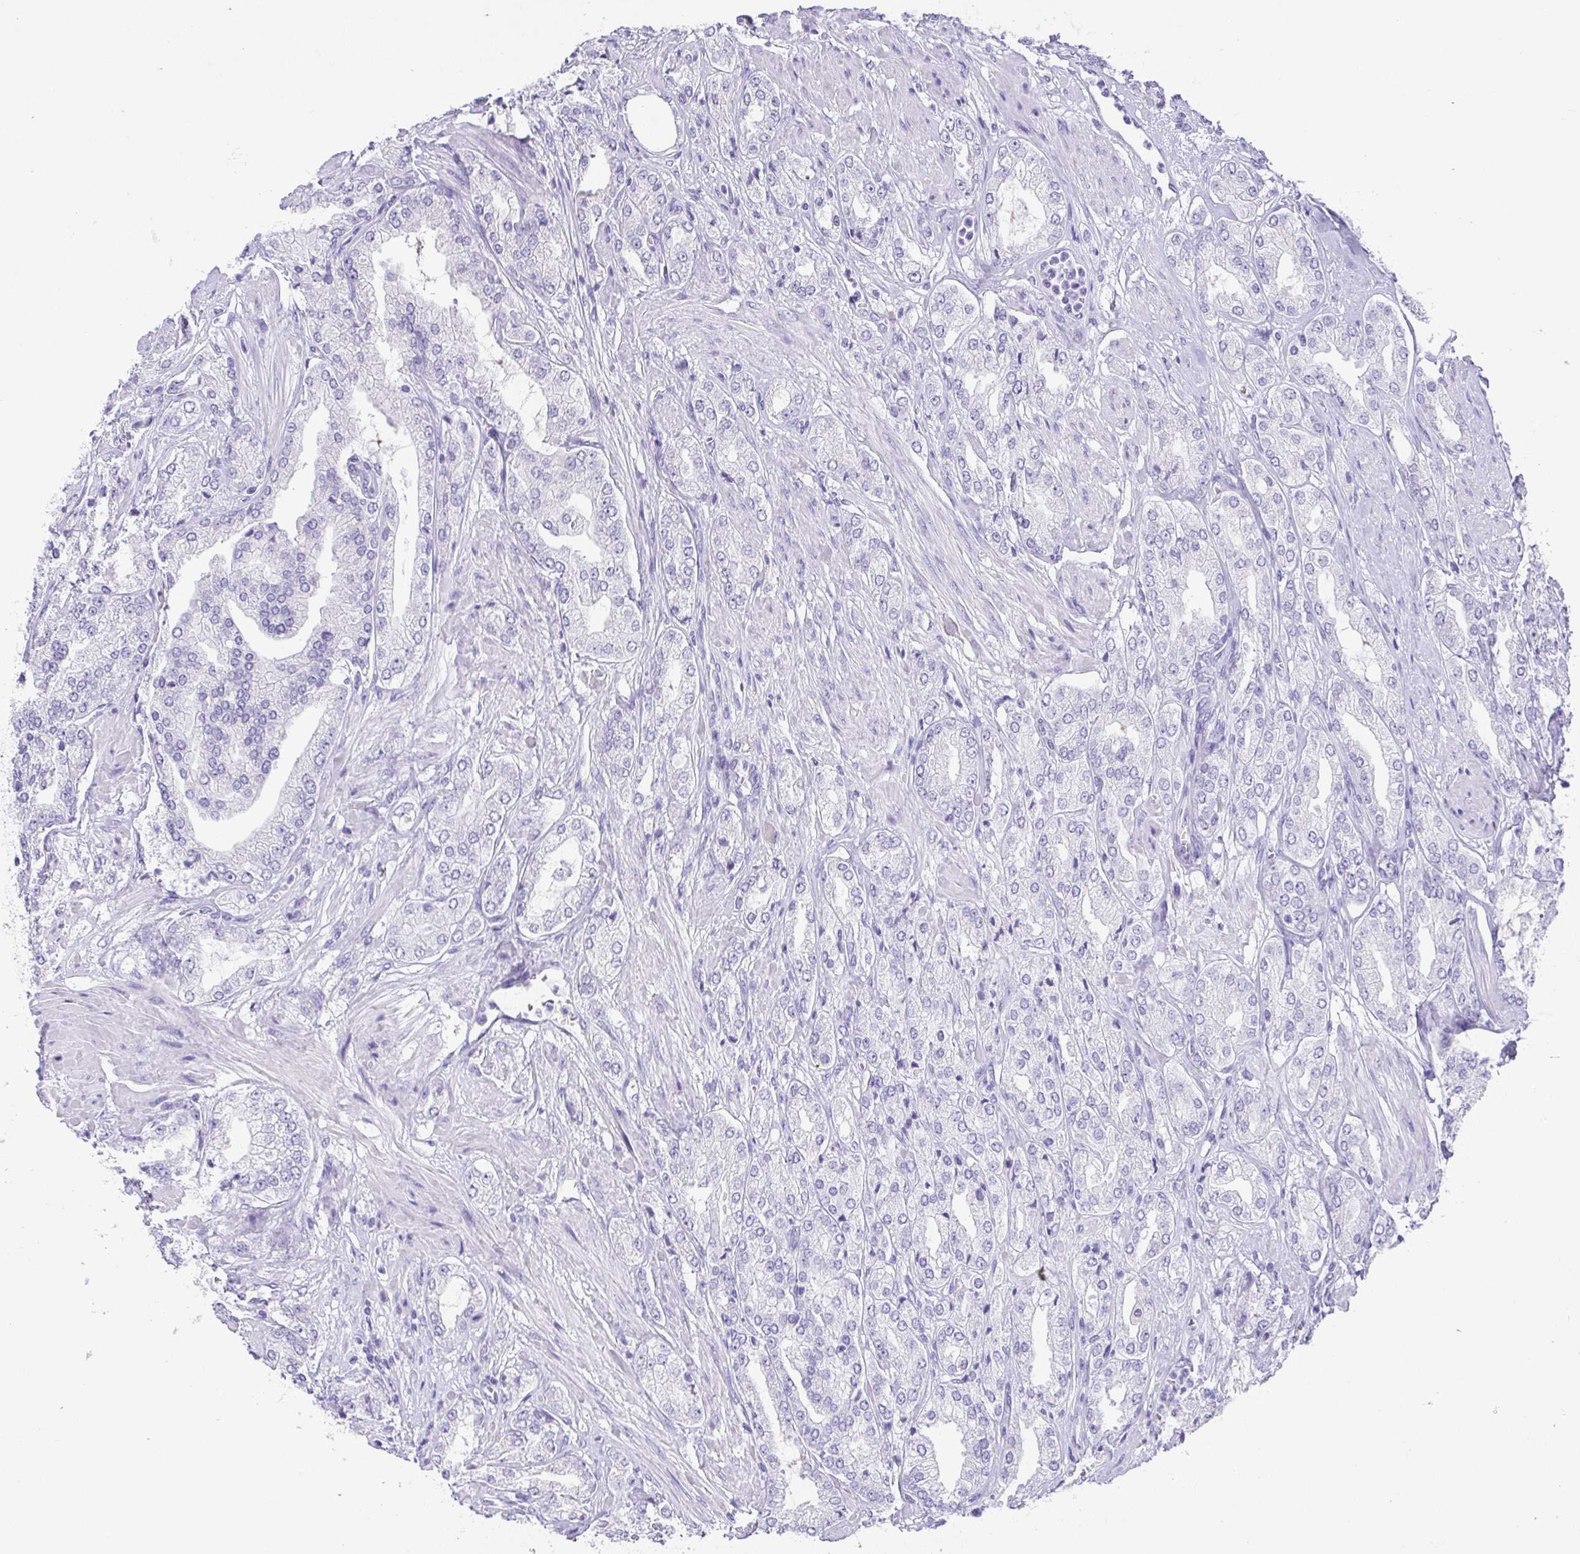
{"staining": {"intensity": "negative", "quantity": "none", "location": "none"}, "tissue": "prostate cancer", "cell_type": "Tumor cells", "image_type": "cancer", "snomed": [{"axis": "morphology", "description": "Adenocarcinoma, High grade"}, {"axis": "topography", "description": "Prostate"}], "caption": "IHC of prostate high-grade adenocarcinoma reveals no expression in tumor cells. (DAB IHC with hematoxylin counter stain).", "gene": "SPATA4", "patient": {"sex": "male", "age": 68}}